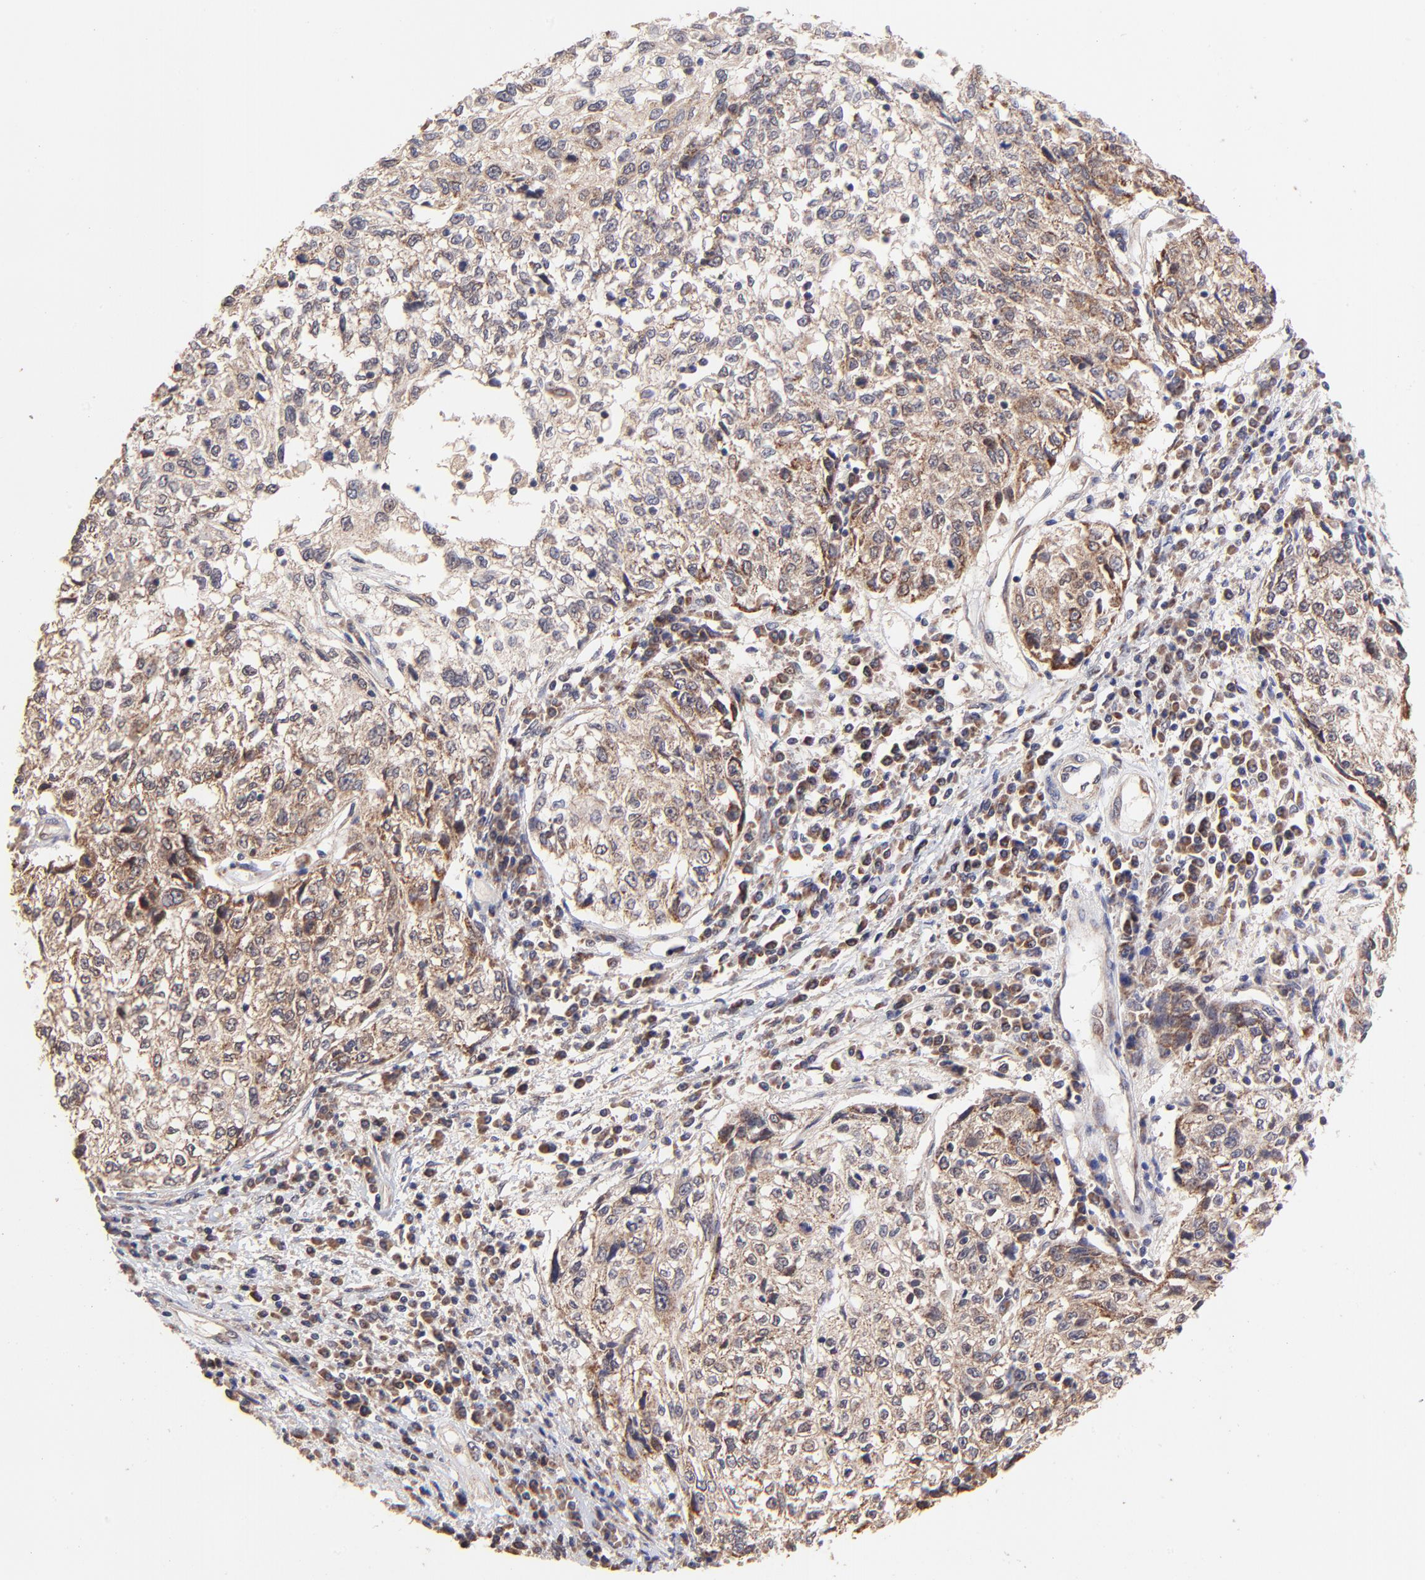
{"staining": {"intensity": "moderate", "quantity": ">75%", "location": "cytoplasmic/membranous"}, "tissue": "cervical cancer", "cell_type": "Tumor cells", "image_type": "cancer", "snomed": [{"axis": "morphology", "description": "Squamous cell carcinoma, NOS"}, {"axis": "topography", "description": "Cervix"}], "caption": "Protein analysis of cervical cancer (squamous cell carcinoma) tissue exhibits moderate cytoplasmic/membranous positivity in about >75% of tumor cells.", "gene": "BAIAP2L2", "patient": {"sex": "female", "age": 57}}